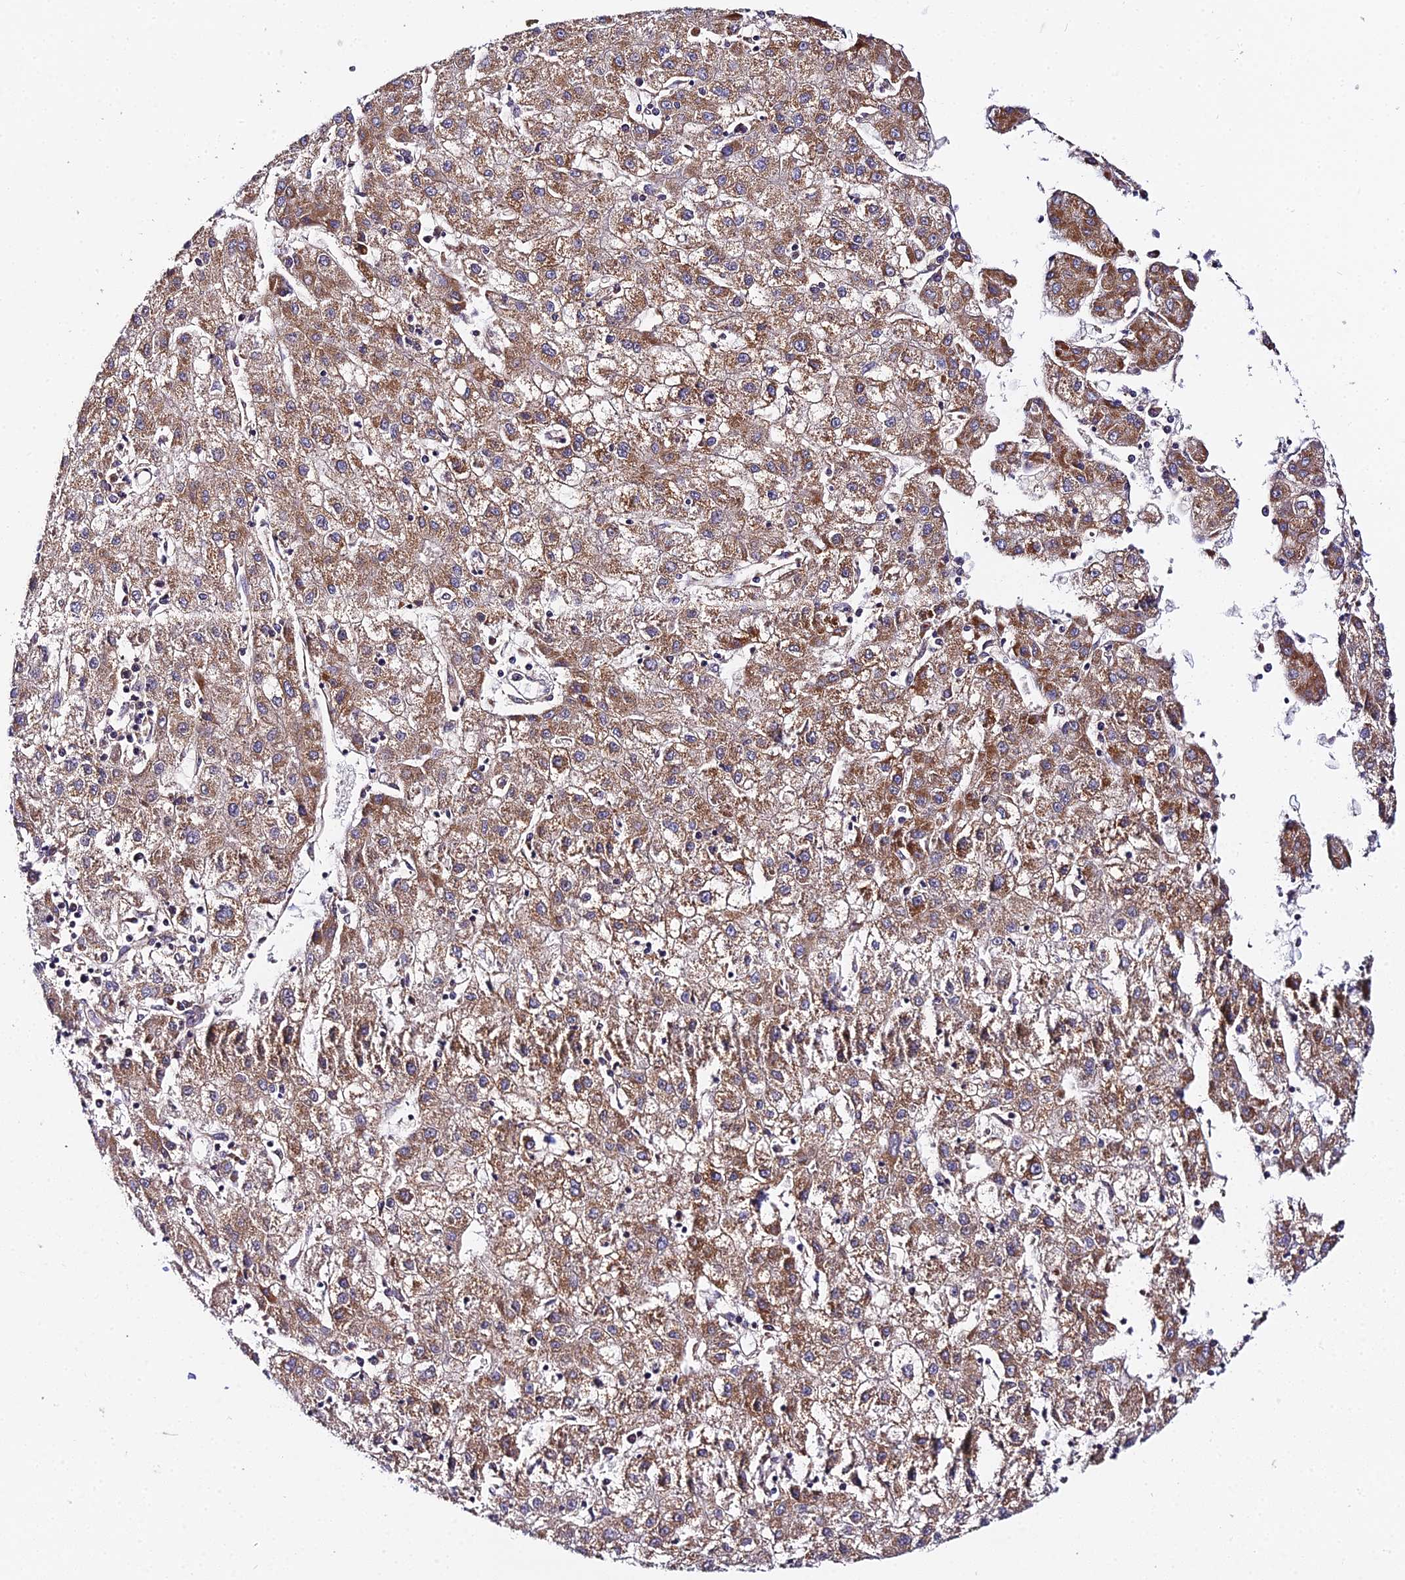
{"staining": {"intensity": "moderate", "quantity": ">75%", "location": "cytoplasmic/membranous"}, "tissue": "liver cancer", "cell_type": "Tumor cells", "image_type": "cancer", "snomed": [{"axis": "morphology", "description": "Carcinoma, Hepatocellular, NOS"}, {"axis": "topography", "description": "Liver"}], "caption": "A brown stain shows moderate cytoplasmic/membranous expression of a protein in human liver hepatocellular carcinoma tumor cells. (DAB (3,3'-diaminobenzidine) IHC with brightfield microscopy, high magnification).", "gene": "ZBED8", "patient": {"sex": "male", "age": 72}}